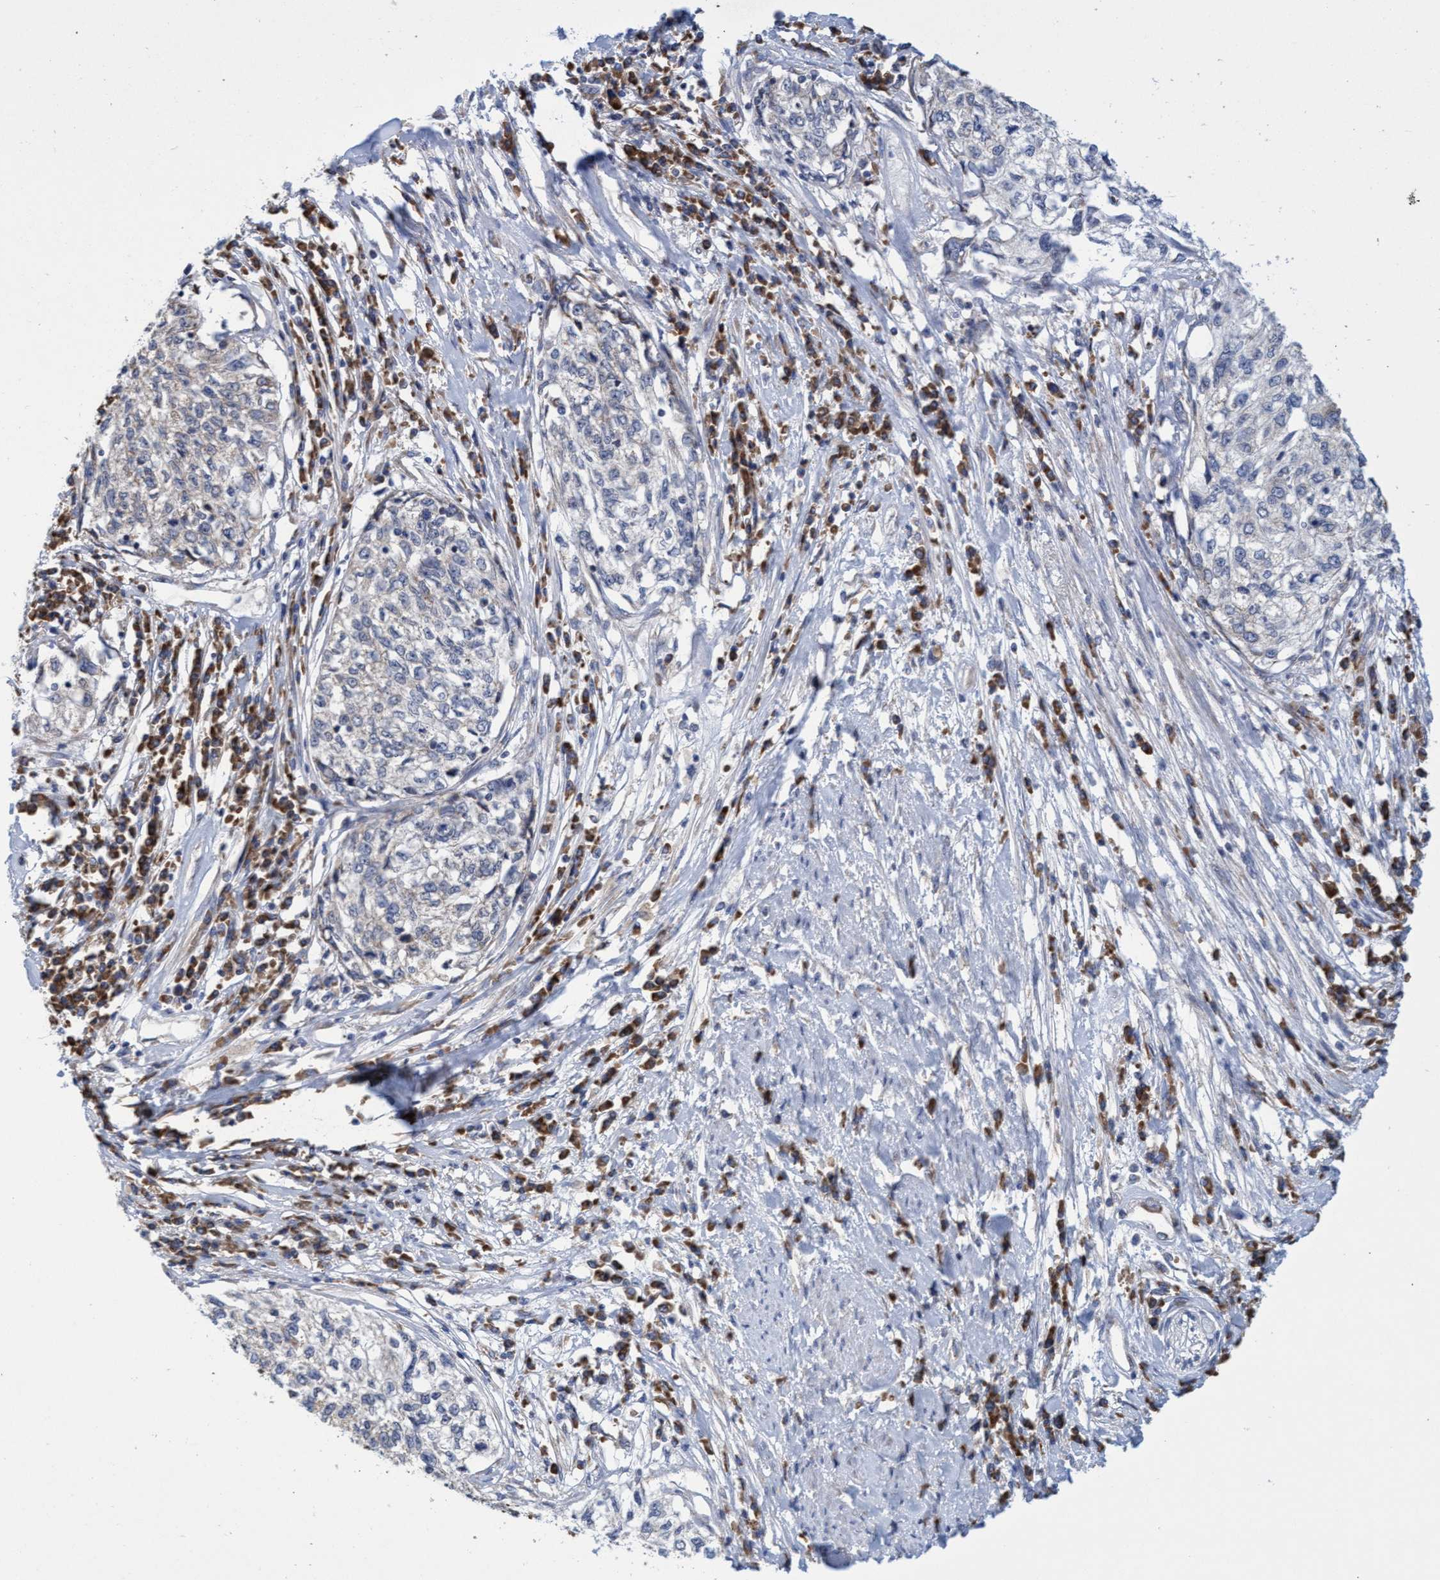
{"staining": {"intensity": "negative", "quantity": "none", "location": "none"}, "tissue": "cervical cancer", "cell_type": "Tumor cells", "image_type": "cancer", "snomed": [{"axis": "morphology", "description": "Squamous cell carcinoma, NOS"}, {"axis": "topography", "description": "Cervix"}], "caption": "Tumor cells are negative for brown protein staining in cervical cancer.", "gene": "NAT16", "patient": {"sex": "female", "age": 57}}